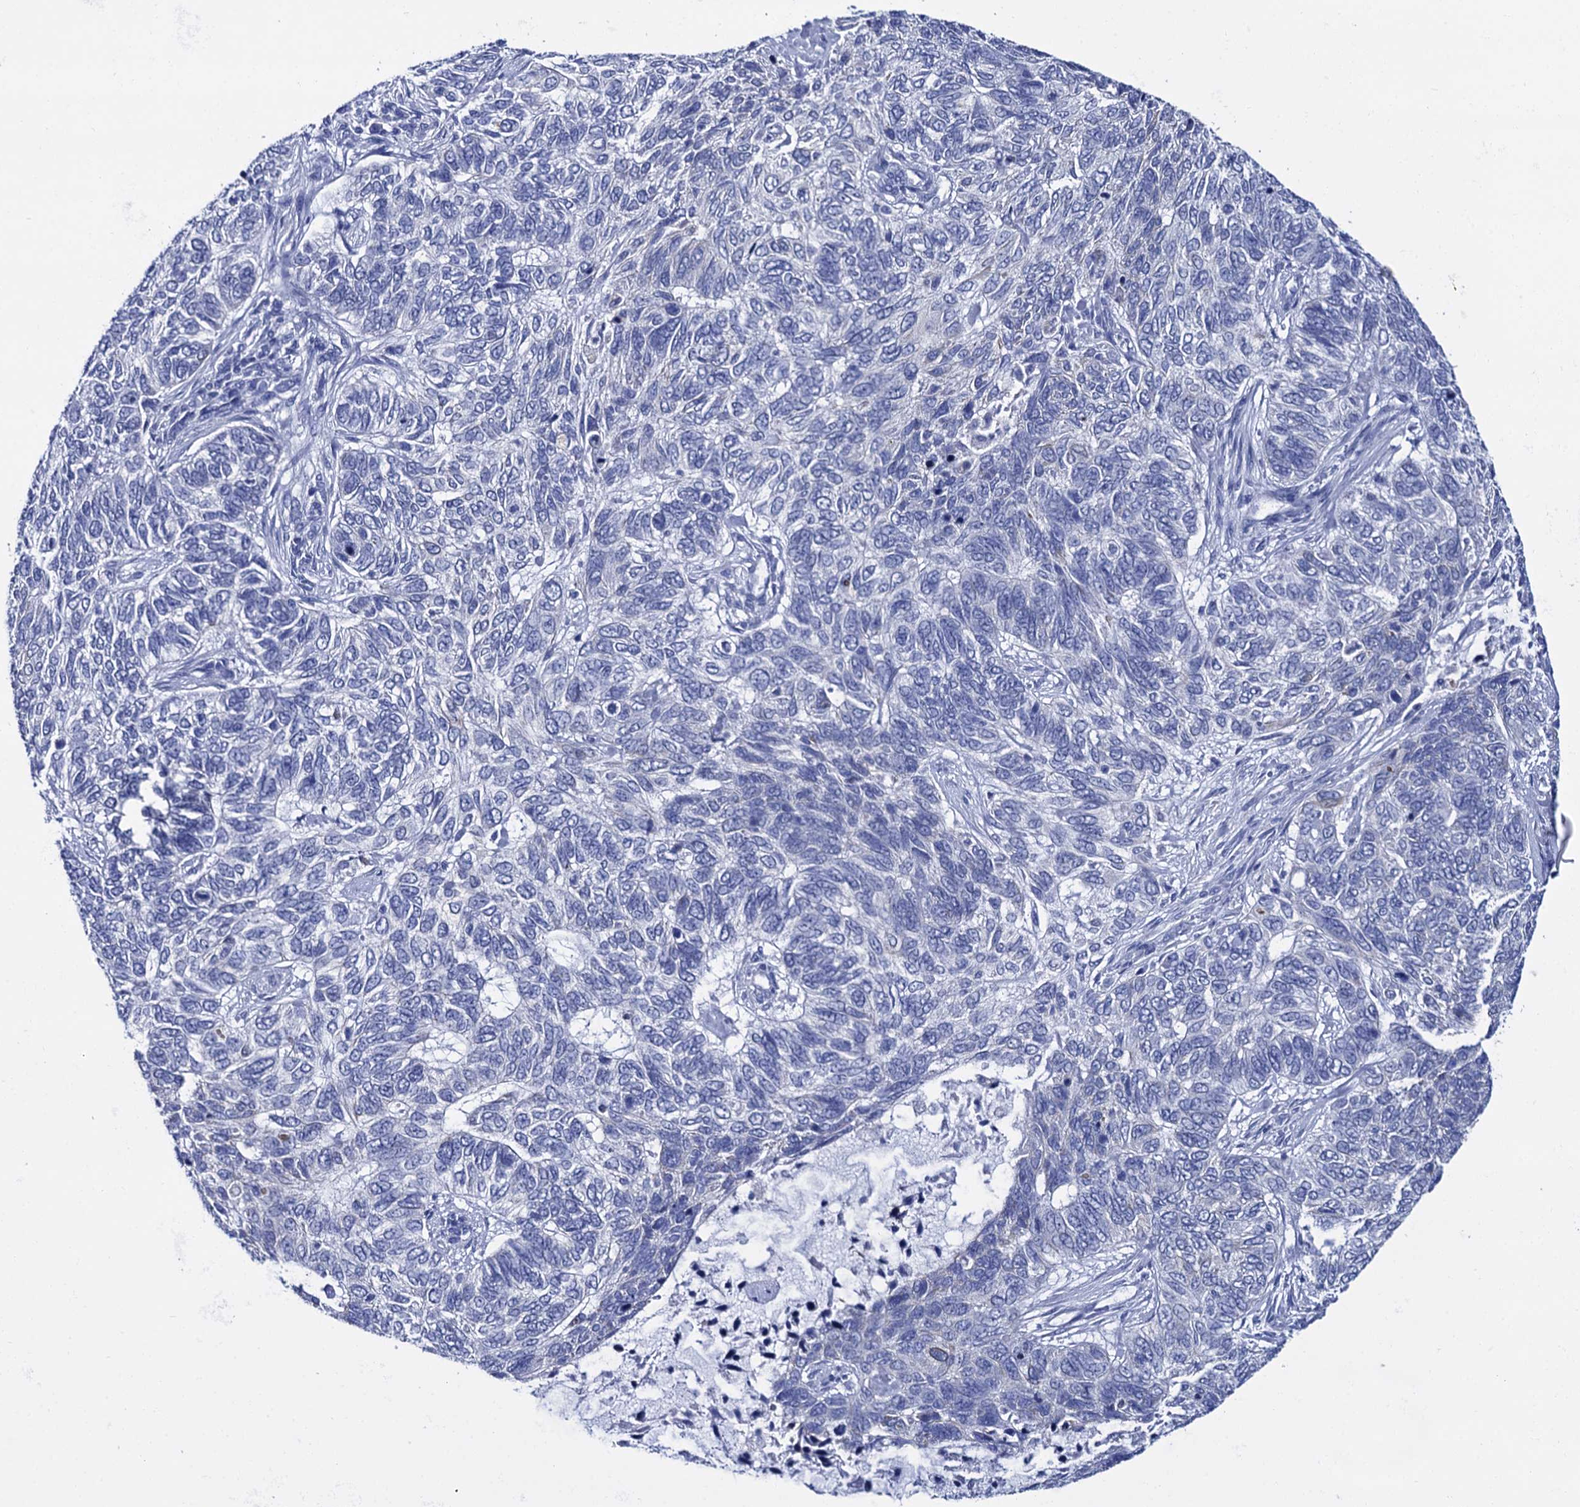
{"staining": {"intensity": "negative", "quantity": "none", "location": "none"}, "tissue": "skin cancer", "cell_type": "Tumor cells", "image_type": "cancer", "snomed": [{"axis": "morphology", "description": "Basal cell carcinoma"}, {"axis": "topography", "description": "Skin"}], "caption": "Tumor cells show no significant staining in skin basal cell carcinoma.", "gene": "RAB3IP", "patient": {"sex": "female", "age": 65}}